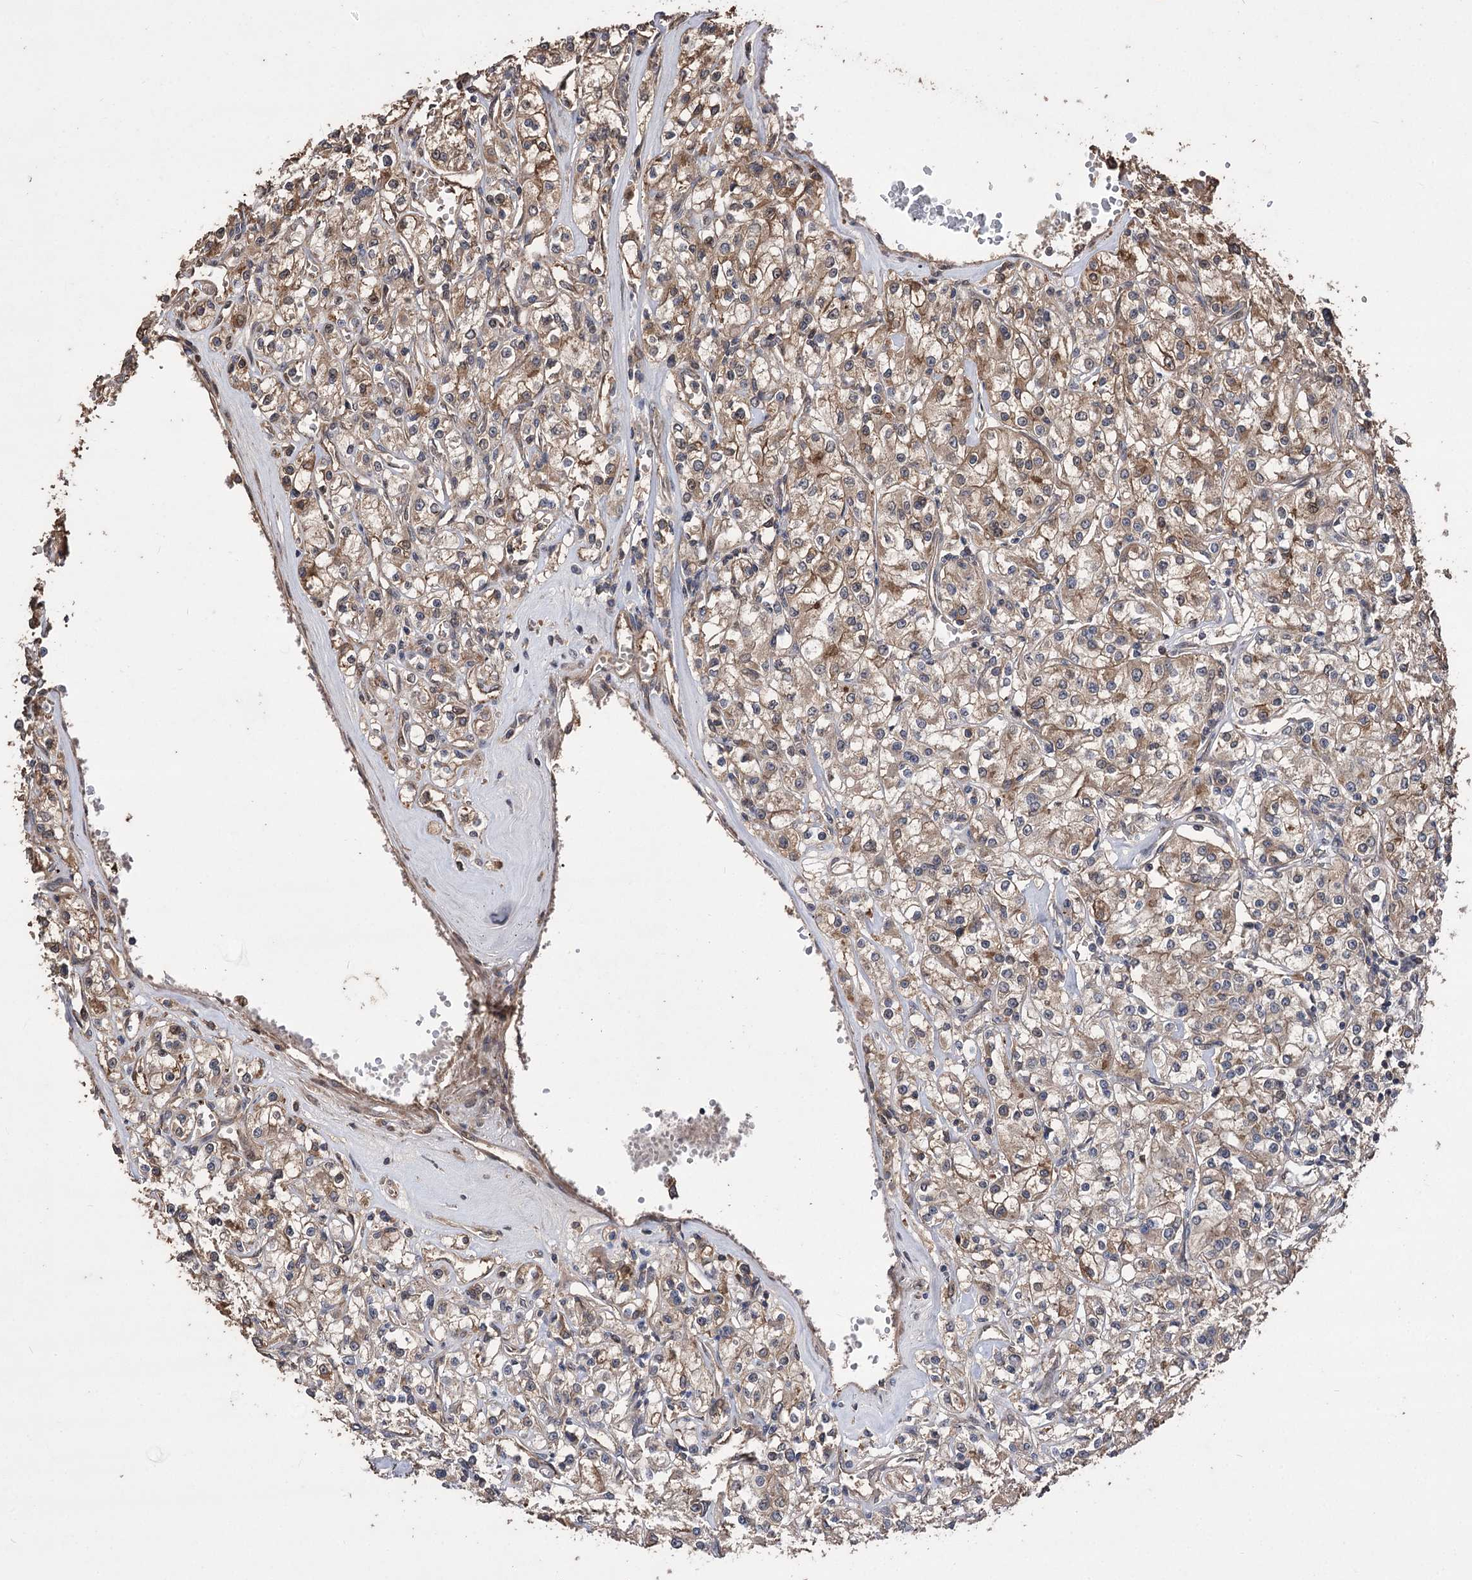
{"staining": {"intensity": "moderate", "quantity": "25%-75%", "location": "cytoplasmic/membranous"}, "tissue": "renal cancer", "cell_type": "Tumor cells", "image_type": "cancer", "snomed": [{"axis": "morphology", "description": "Adenocarcinoma, NOS"}, {"axis": "topography", "description": "Kidney"}], "caption": "DAB (3,3'-diaminobenzidine) immunohistochemical staining of human renal adenocarcinoma demonstrates moderate cytoplasmic/membranous protein positivity in approximately 25%-75% of tumor cells. (brown staining indicates protein expression, while blue staining denotes nuclei).", "gene": "RASSF3", "patient": {"sex": "female", "age": 59}}